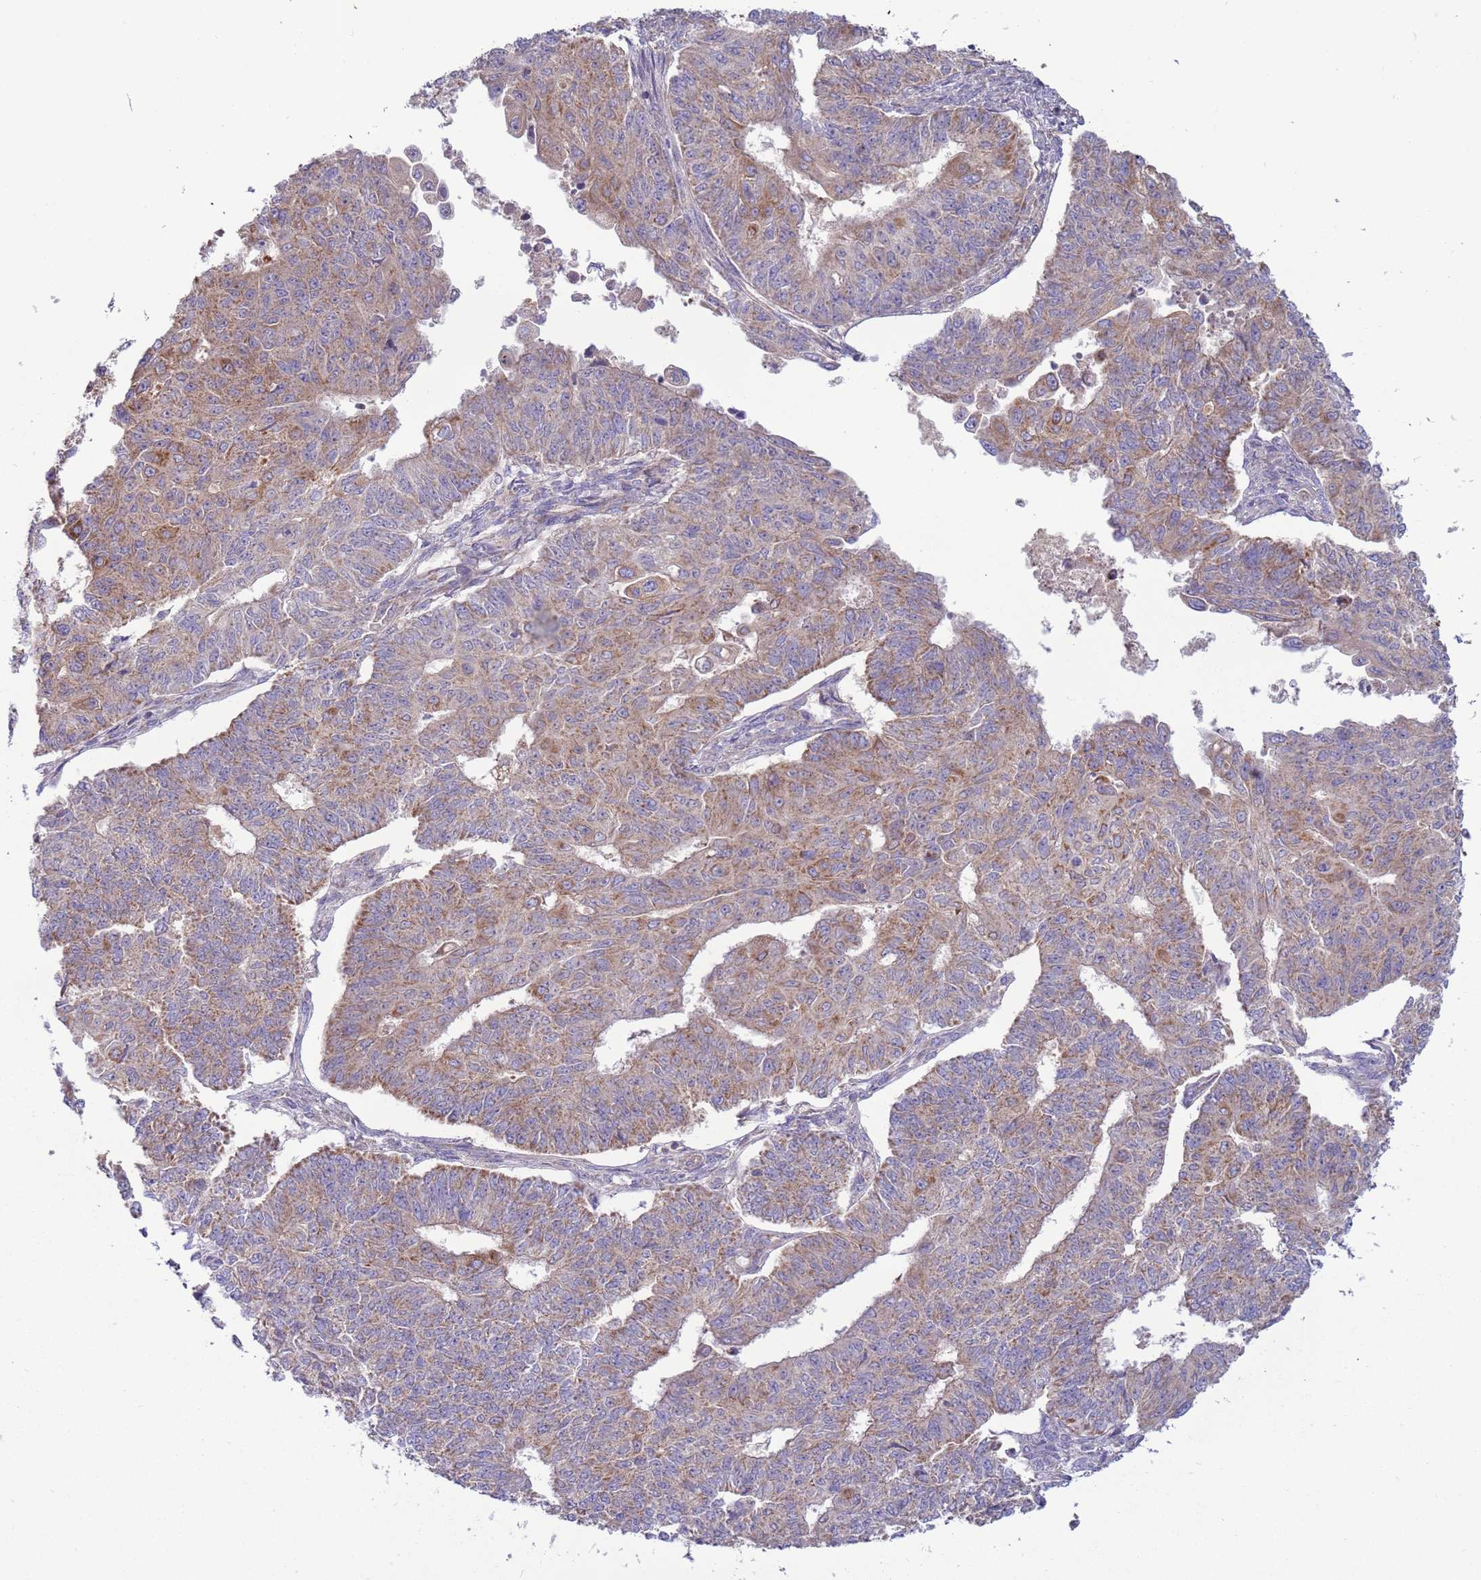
{"staining": {"intensity": "moderate", "quantity": "25%-75%", "location": "cytoplasmic/membranous"}, "tissue": "endometrial cancer", "cell_type": "Tumor cells", "image_type": "cancer", "snomed": [{"axis": "morphology", "description": "Adenocarcinoma, NOS"}, {"axis": "topography", "description": "Endometrium"}], "caption": "A brown stain shows moderate cytoplasmic/membranous staining of a protein in human endometrial cancer (adenocarcinoma) tumor cells.", "gene": "UQCRQ", "patient": {"sex": "female", "age": 32}}